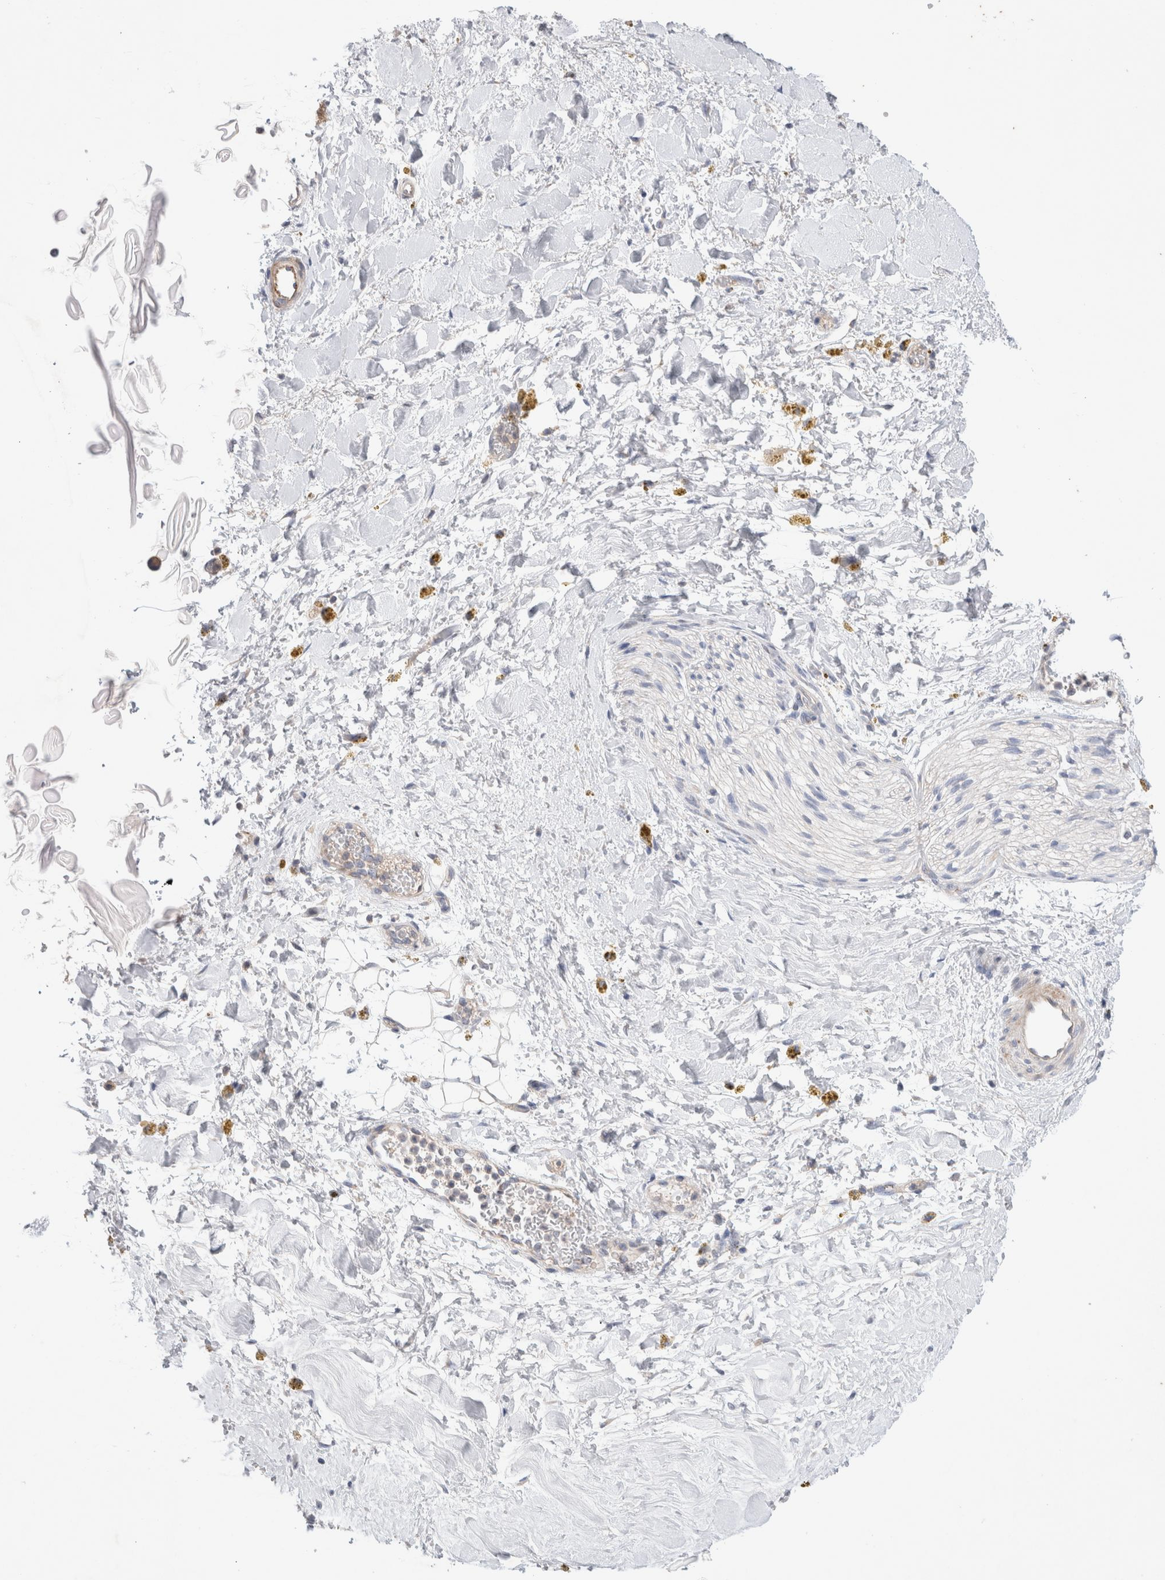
{"staining": {"intensity": "negative", "quantity": "none", "location": "none"}, "tissue": "adipose tissue", "cell_type": "Adipocytes", "image_type": "normal", "snomed": [{"axis": "morphology", "description": "Normal tissue, NOS"}, {"axis": "topography", "description": "Kidney"}, {"axis": "topography", "description": "Peripheral nerve tissue"}], "caption": "Immunohistochemical staining of unremarkable adipose tissue exhibits no significant positivity in adipocytes.", "gene": "IFT74", "patient": {"sex": "male", "age": 7}}